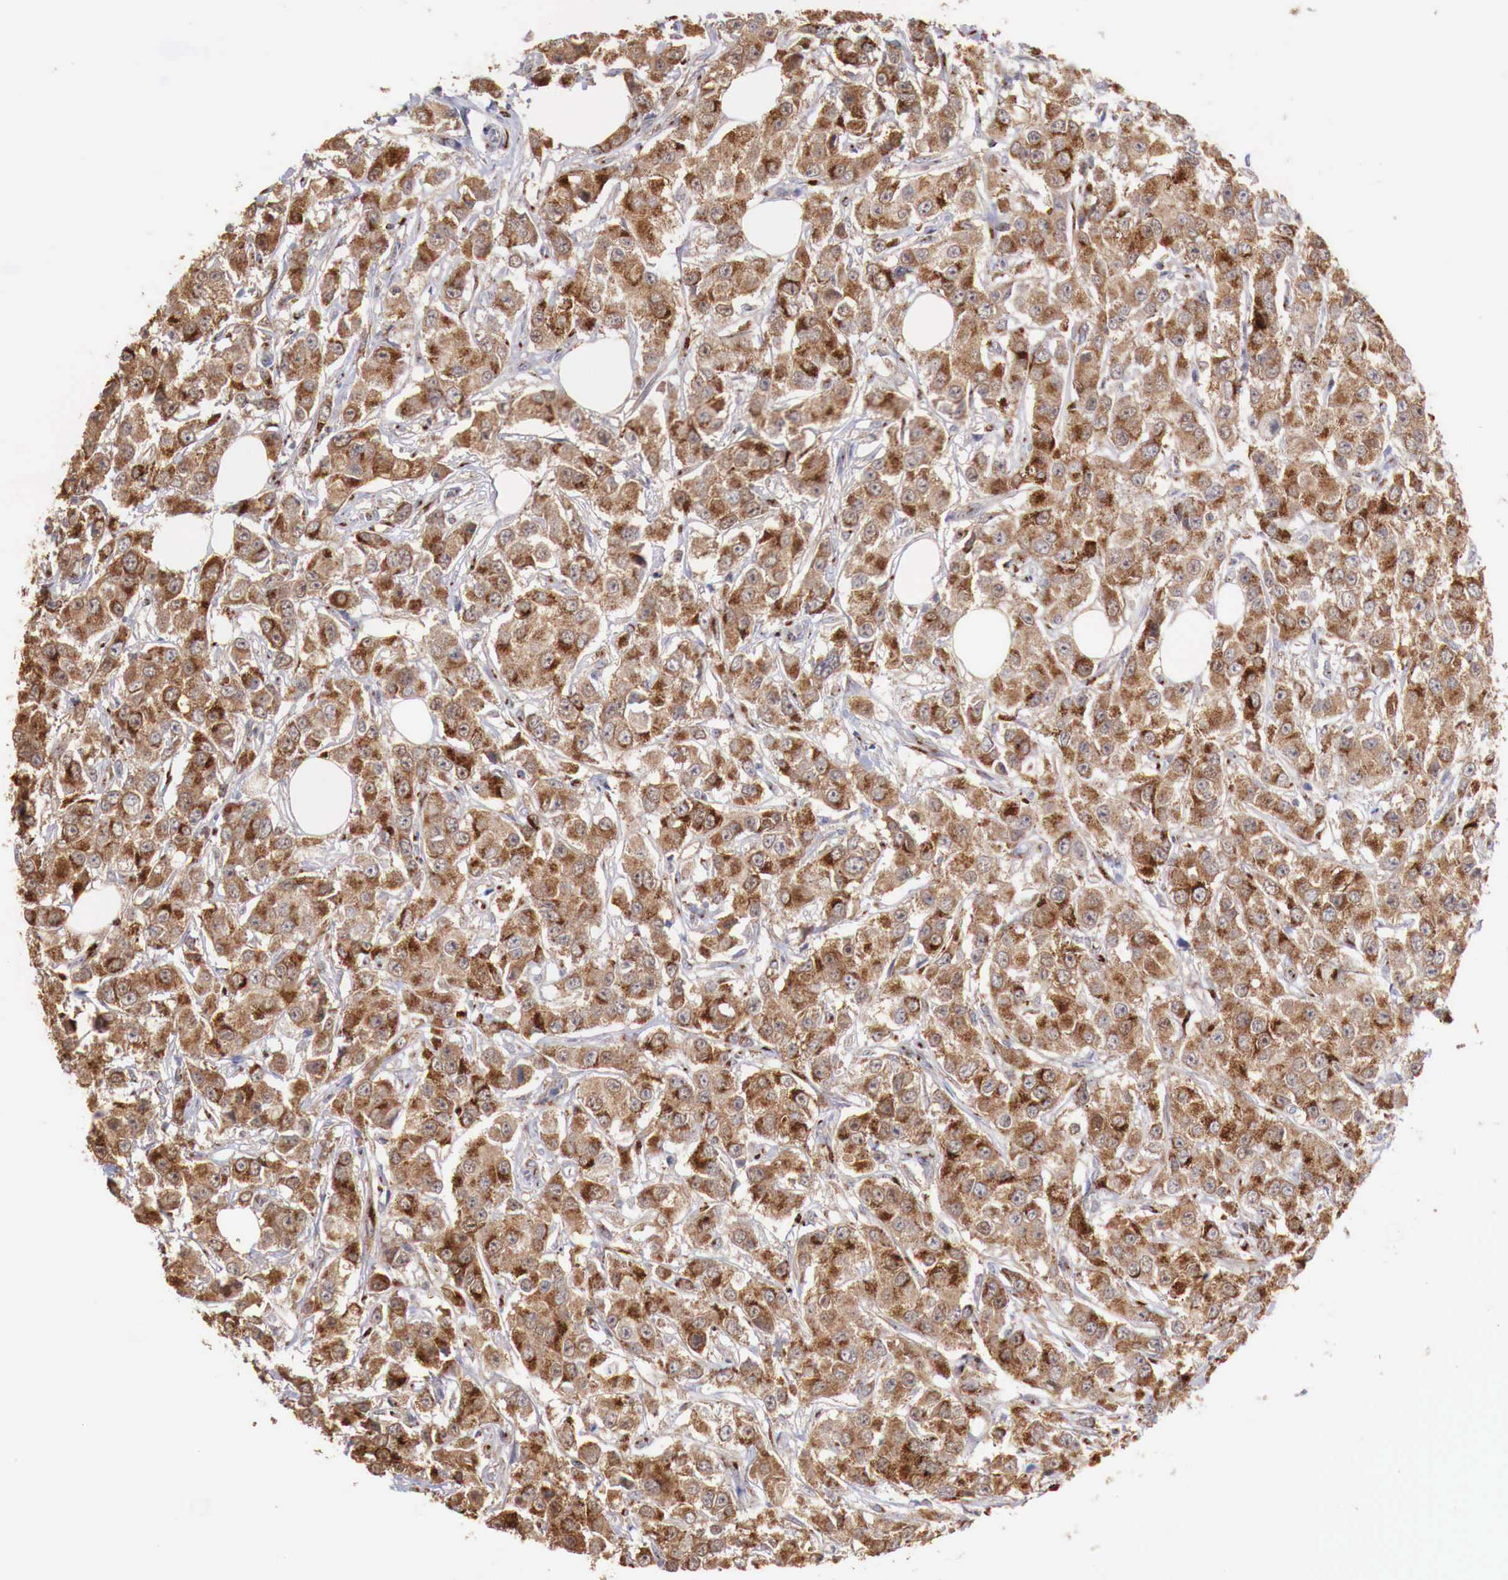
{"staining": {"intensity": "moderate", "quantity": ">75%", "location": "cytoplasmic/membranous"}, "tissue": "breast cancer", "cell_type": "Tumor cells", "image_type": "cancer", "snomed": [{"axis": "morphology", "description": "Duct carcinoma"}, {"axis": "topography", "description": "Breast"}], "caption": "Breast invasive ductal carcinoma tissue exhibits moderate cytoplasmic/membranous expression in approximately >75% of tumor cells Immunohistochemistry (ihc) stains the protein in brown and the nuclei are stained blue.", "gene": "SYAP1", "patient": {"sex": "female", "age": 58}}